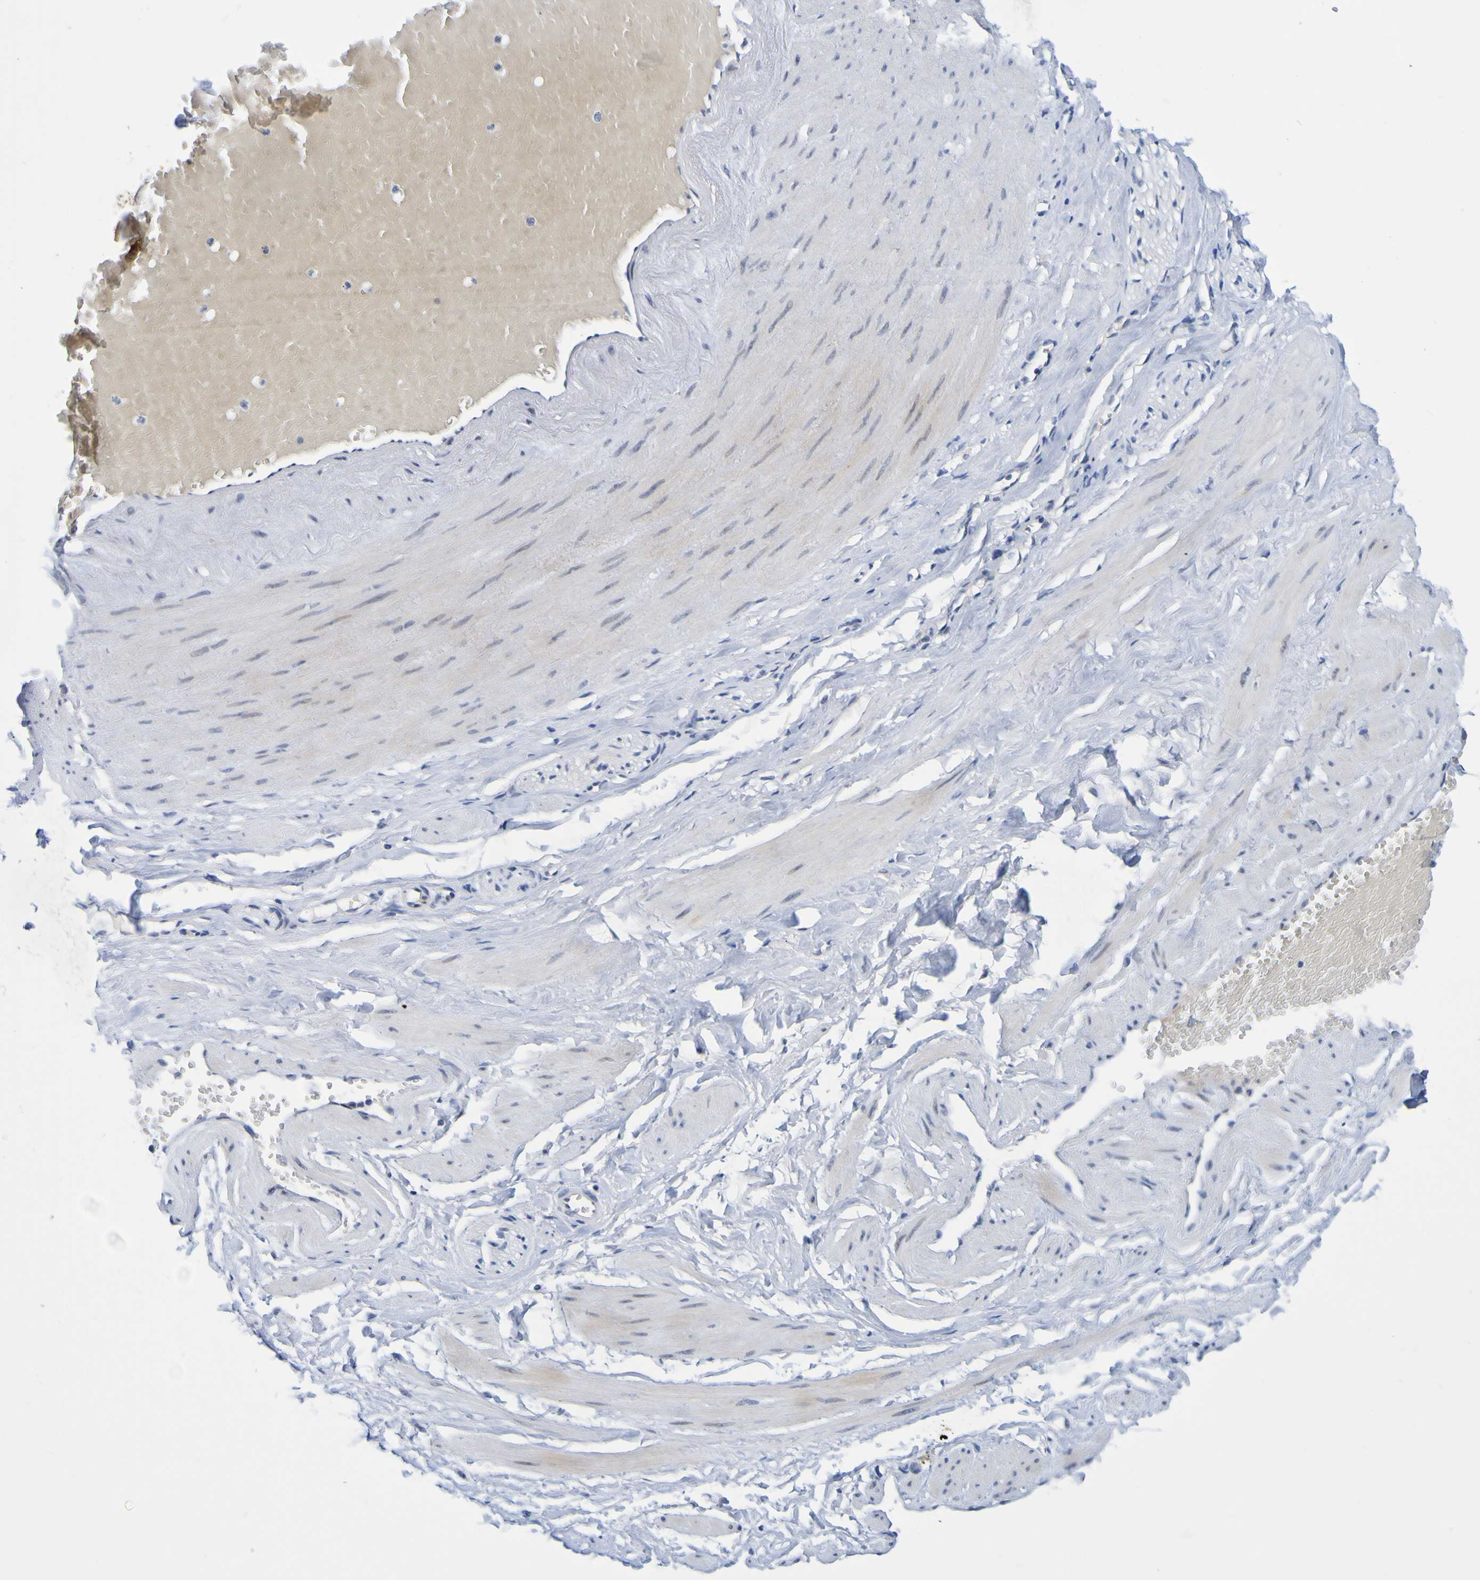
{"staining": {"intensity": "negative", "quantity": "none", "location": "none"}, "tissue": "adipose tissue", "cell_type": "Adipocytes", "image_type": "normal", "snomed": [{"axis": "morphology", "description": "Normal tissue, NOS"}, {"axis": "topography", "description": "Soft tissue"}, {"axis": "topography", "description": "Vascular tissue"}], "caption": "The histopathology image exhibits no staining of adipocytes in normal adipose tissue.", "gene": "VMA21", "patient": {"sex": "female", "age": 35}}